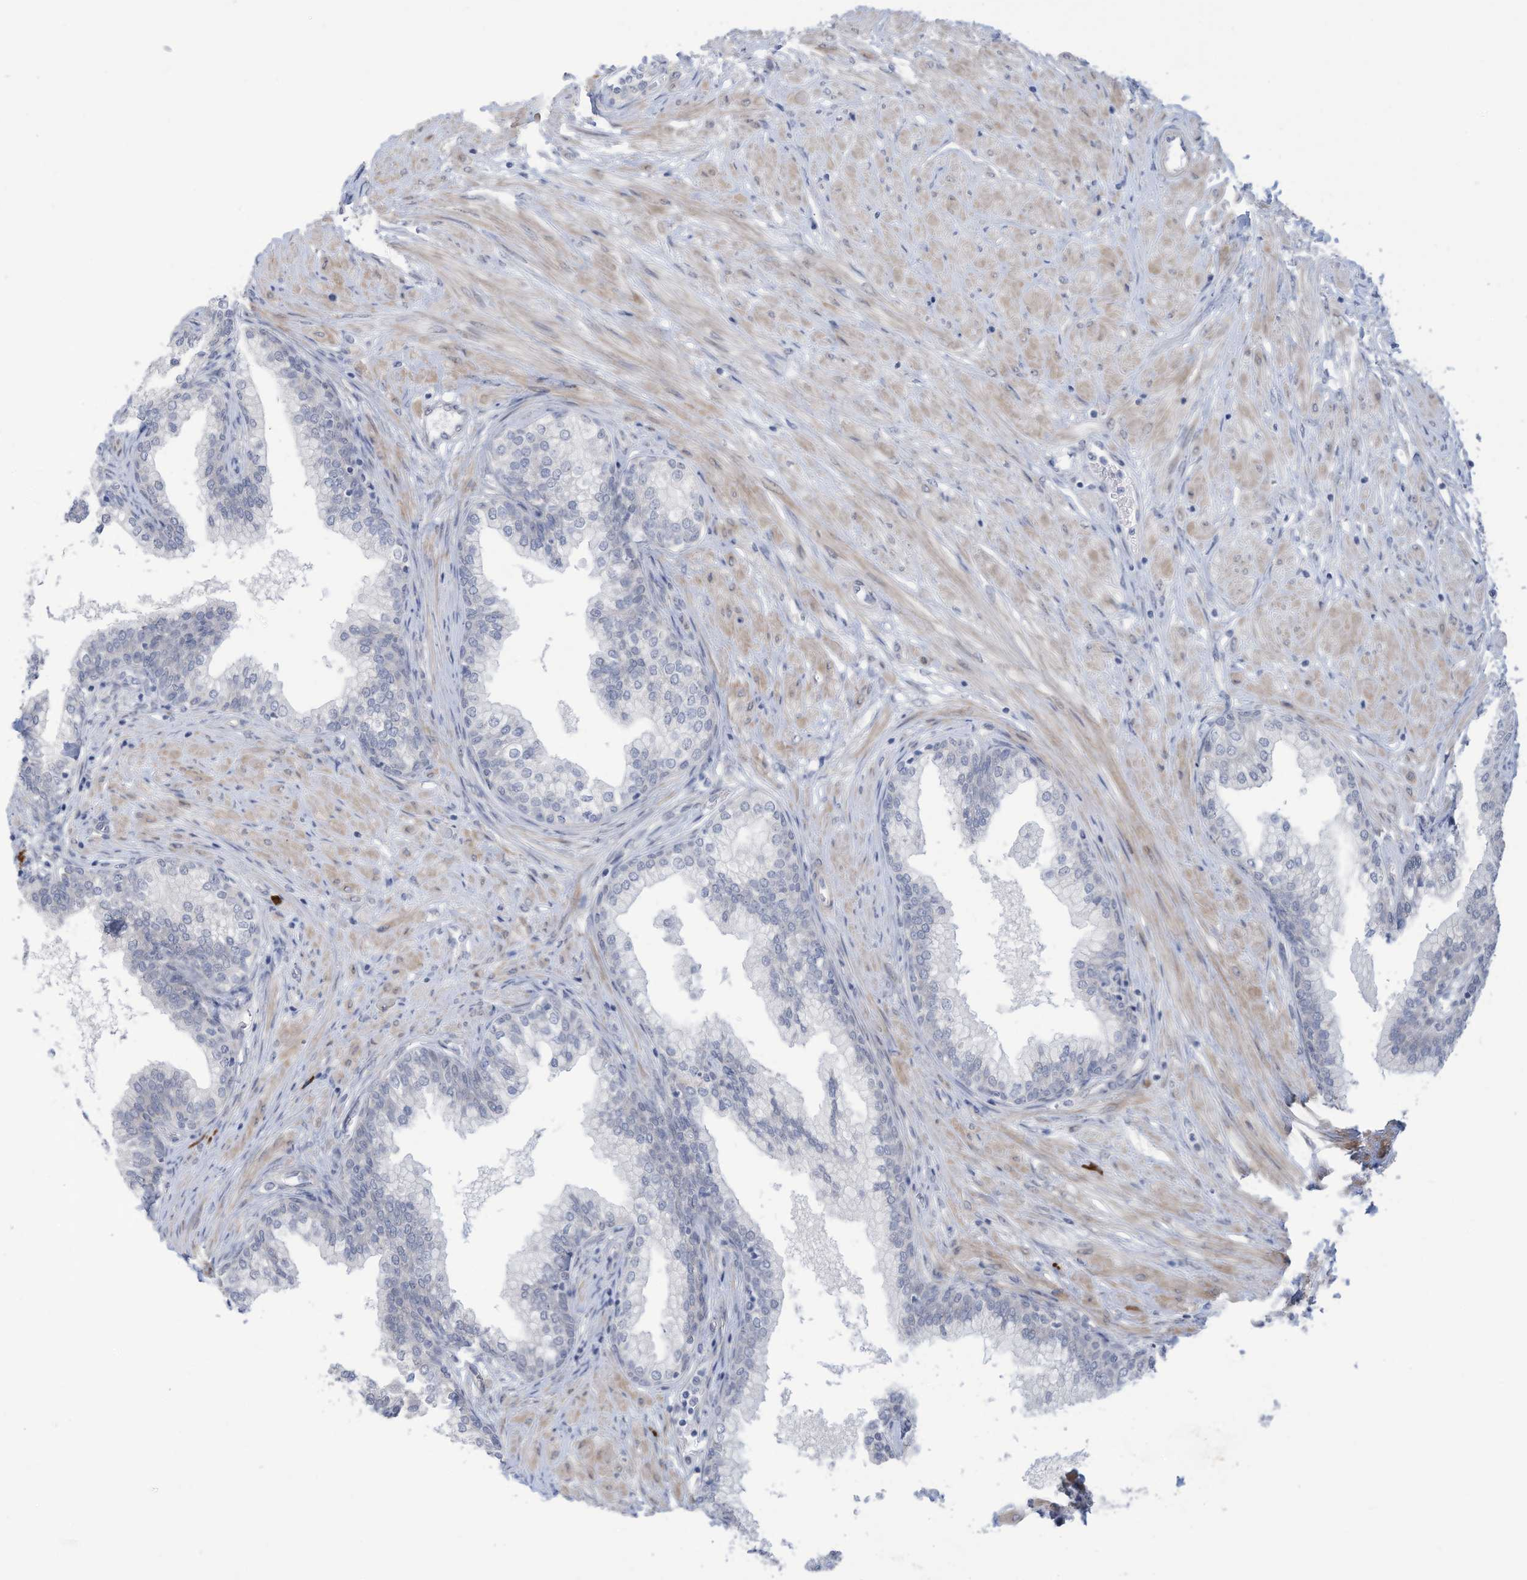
{"staining": {"intensity": "negative", "quantity": "none", "location": "none"}, "tissue": "prostate", "cell_type": "Glandular cells", "image_type": "normal", "snomed": [{"axis": "morphology", "description": "Normal tissue, NOS"}, {"axis": "morphology", "description": "Urothelial carcinoma, Low grade"}, {"axis": "topography", "description": "Urinary bladder"}, {"axis": "topography", "description": "Prostate"}], "caption": "The immunohistochemistry photomicrograph has no significant positivity in glandular cells of prostate.", "gene": "ZNF292", "patient": {"sex": "male", "age": 60}}